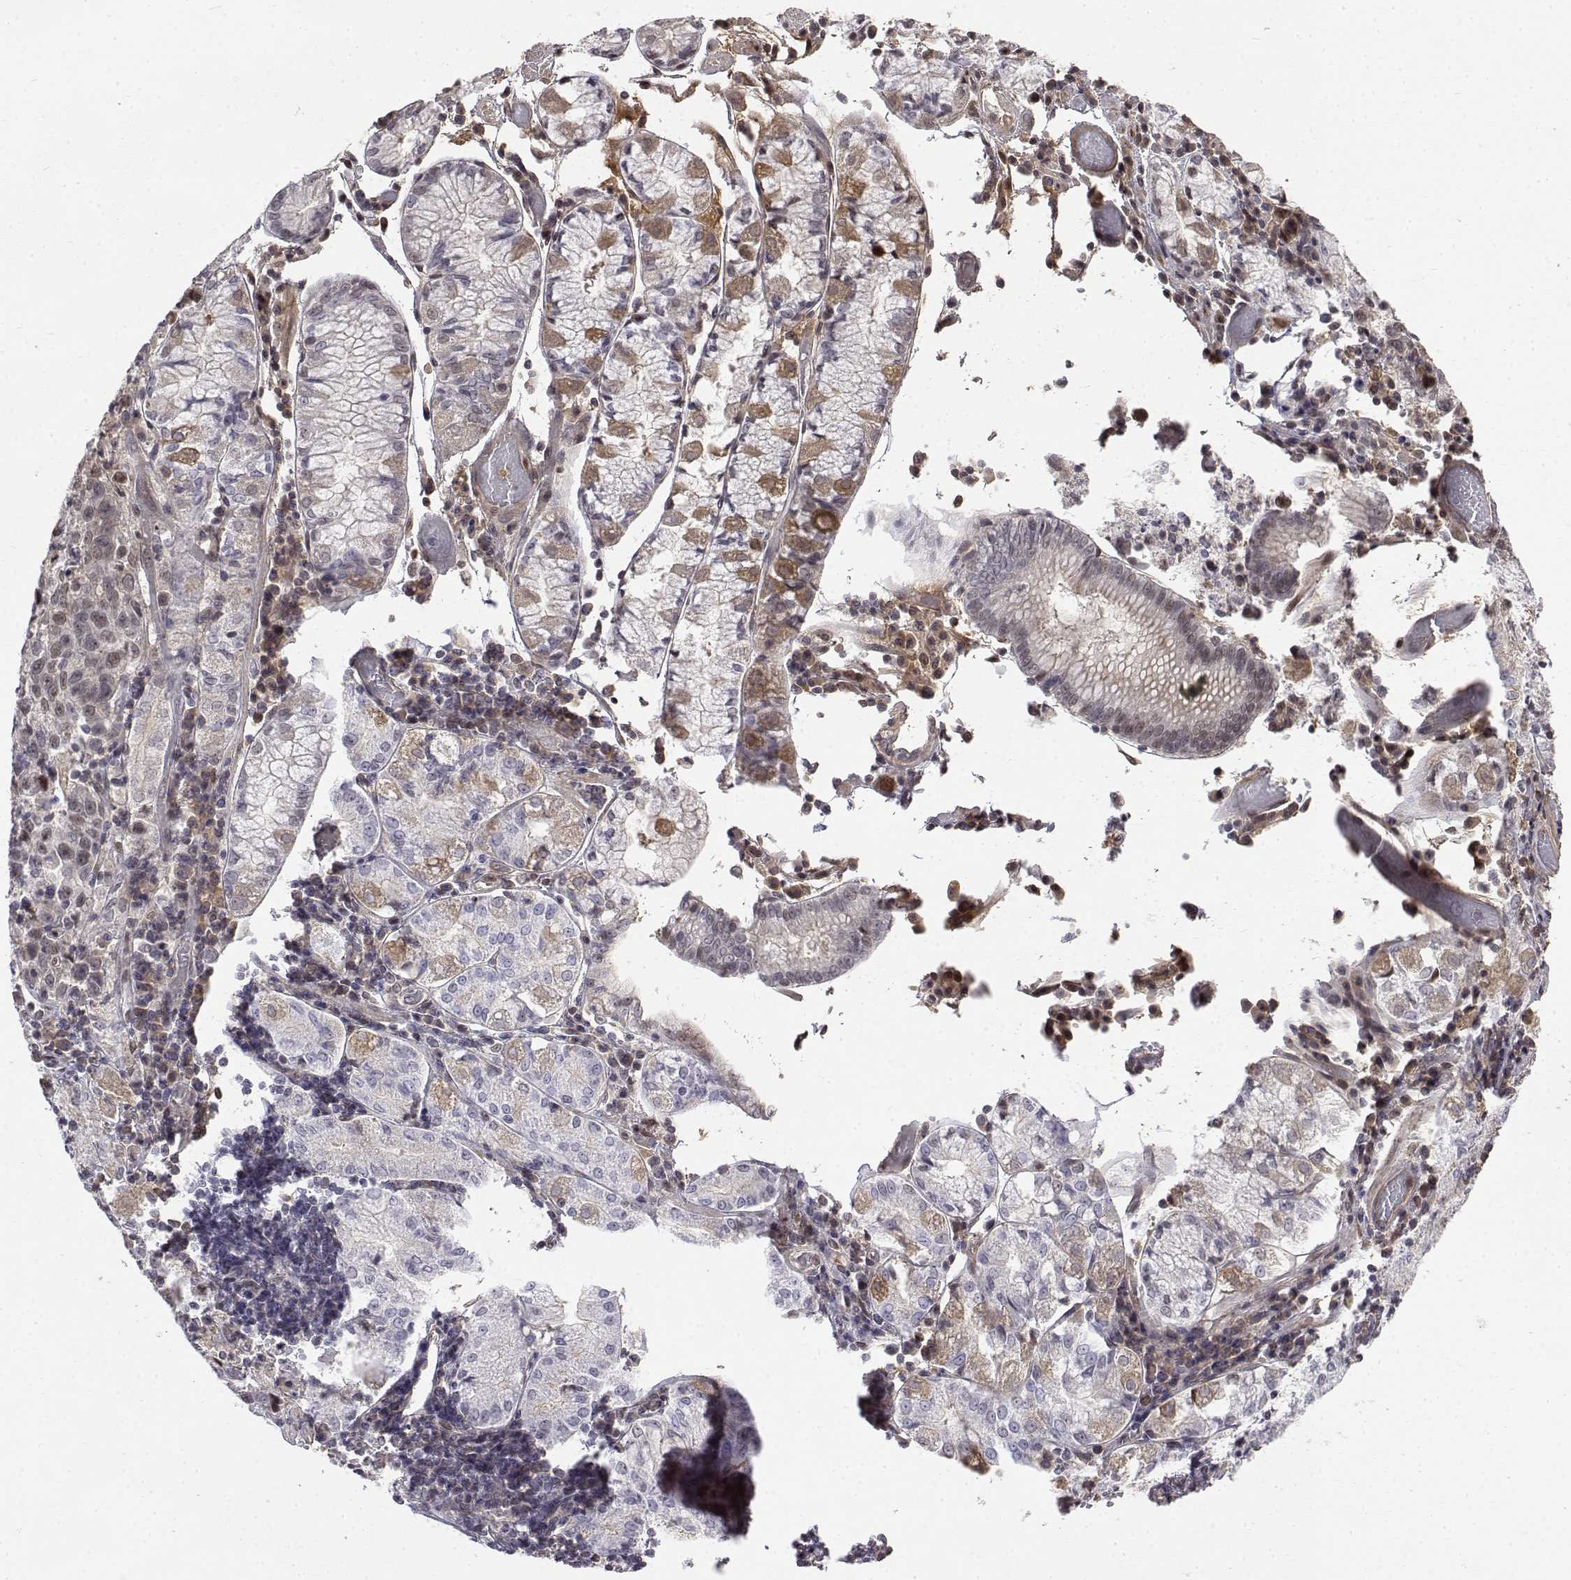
{"staining": {"intensity": "moderate", "quantity": ">75%", "location": "cytoplasmic/membranous,nuclear"}, "tissue": "stomach cancer", "cell_type": "Tumor cells", "image_type": "cancer", "snomed": [{"axis": "morphology", "description": "Adenocarcinoma, NOS"}, {"axis": "topography", "description": "Stomach"}], "caption": "The immunohistochemical stain shows moderate cytoplasmic/membranous and nuclear positivity in tumor cells of stomach cancer (adenocarcinoma) tissue. (DAB IHC with brightfield microscopy, high magnification).", "gene": "ITGA7", "patient": {"sex": "male", "age": 93}}